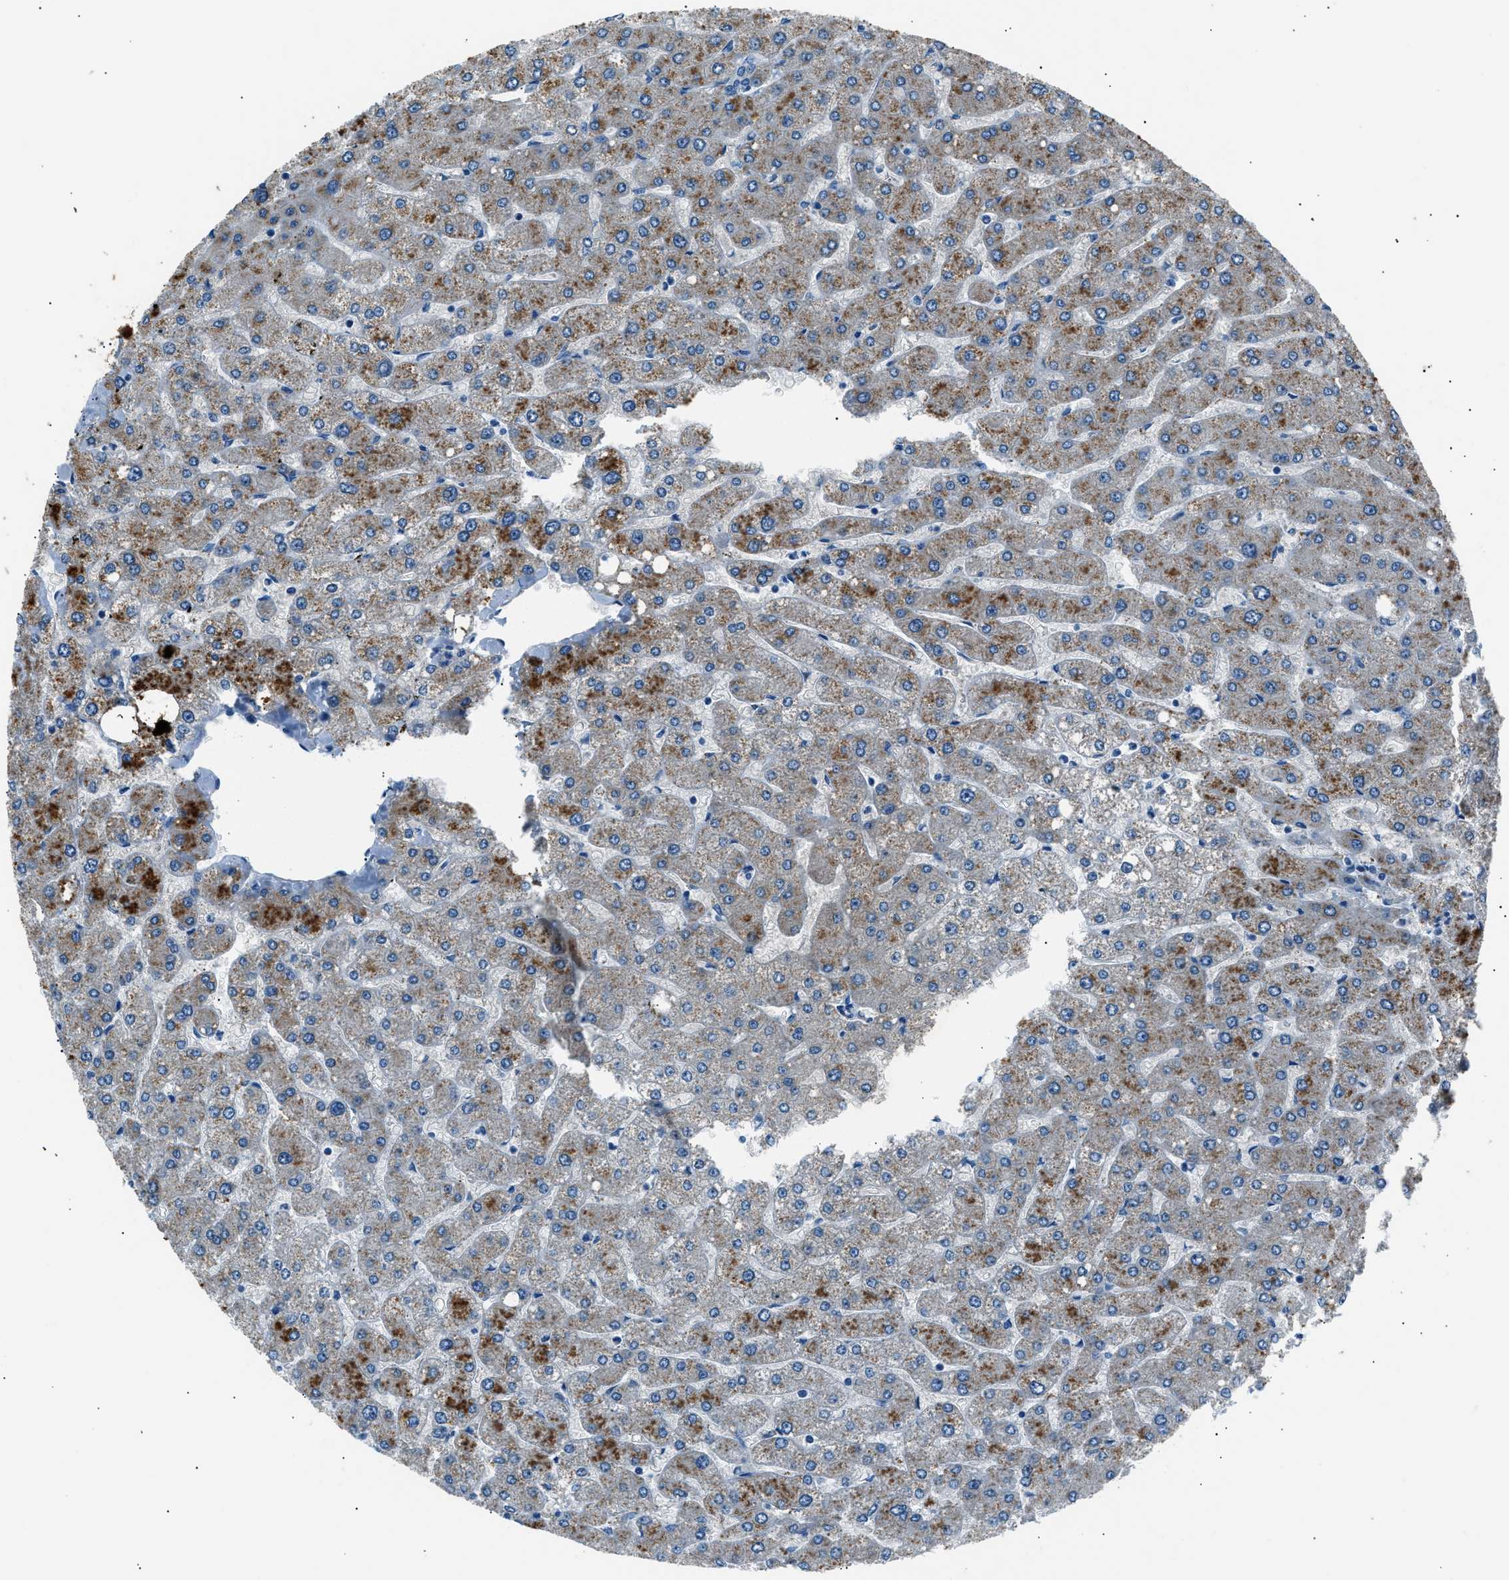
{"staining": {"intensity": "weak", "quantity": "<25%", "location": "cytoplasmic/membranous"}, "tissue": "liver", "cell_type": "Cholangiocytes", "image_type": "normal", "snomed": [{"axis": "morphology", "description": "Normal tissue, NOS"}, {"axis": "topography", "description": "Liver"}], "caption": "Immunohistochemistry (IHC) photomicrograph of normal liver: liver stained with DAB demonstrates no significant protein staining in cholangiocytes.", "gene": "LRRC37B", "patient": {"sex": "male", "age": 55}}